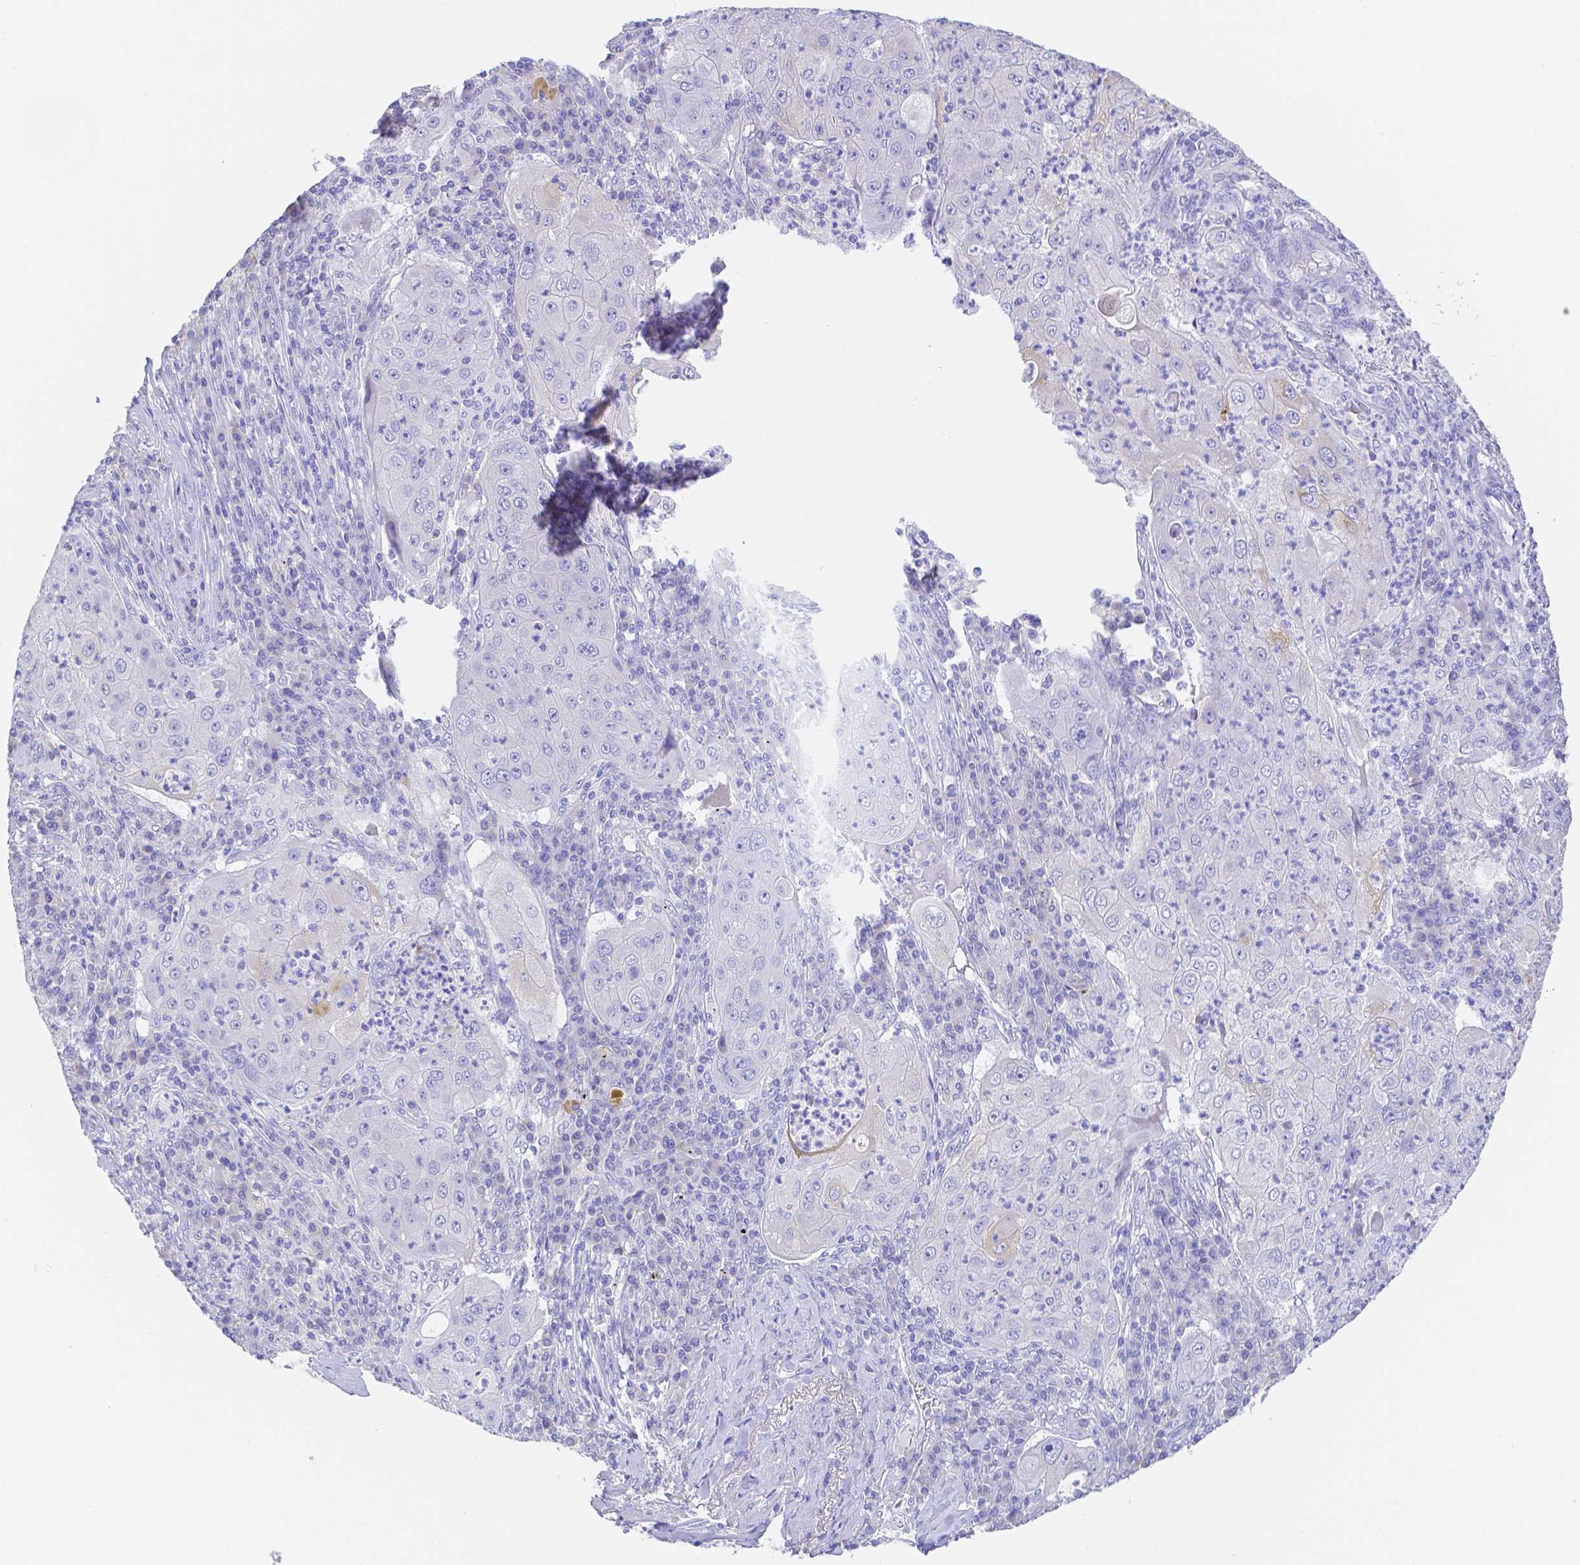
{"staining": {"intensity": "negative", "quantity": "none", "location": "none"}, "tissue": "lung cancer", "cell_type": "Tumor cells", "image_type": "cancer", "snomed": [{"axis": "morphology", "description": "Squamous cell carcinoma, NOS"}, {"axis": "topography", "description": "Lung"}], "caption": "This is an immunohistochemistry (IHC) histopathology image of lung cancer (squamous cell carcinoma). There is no positivity in tumor cells.", "gene": "ZG16B", "patient": {"sex": "female", "age": 59}}